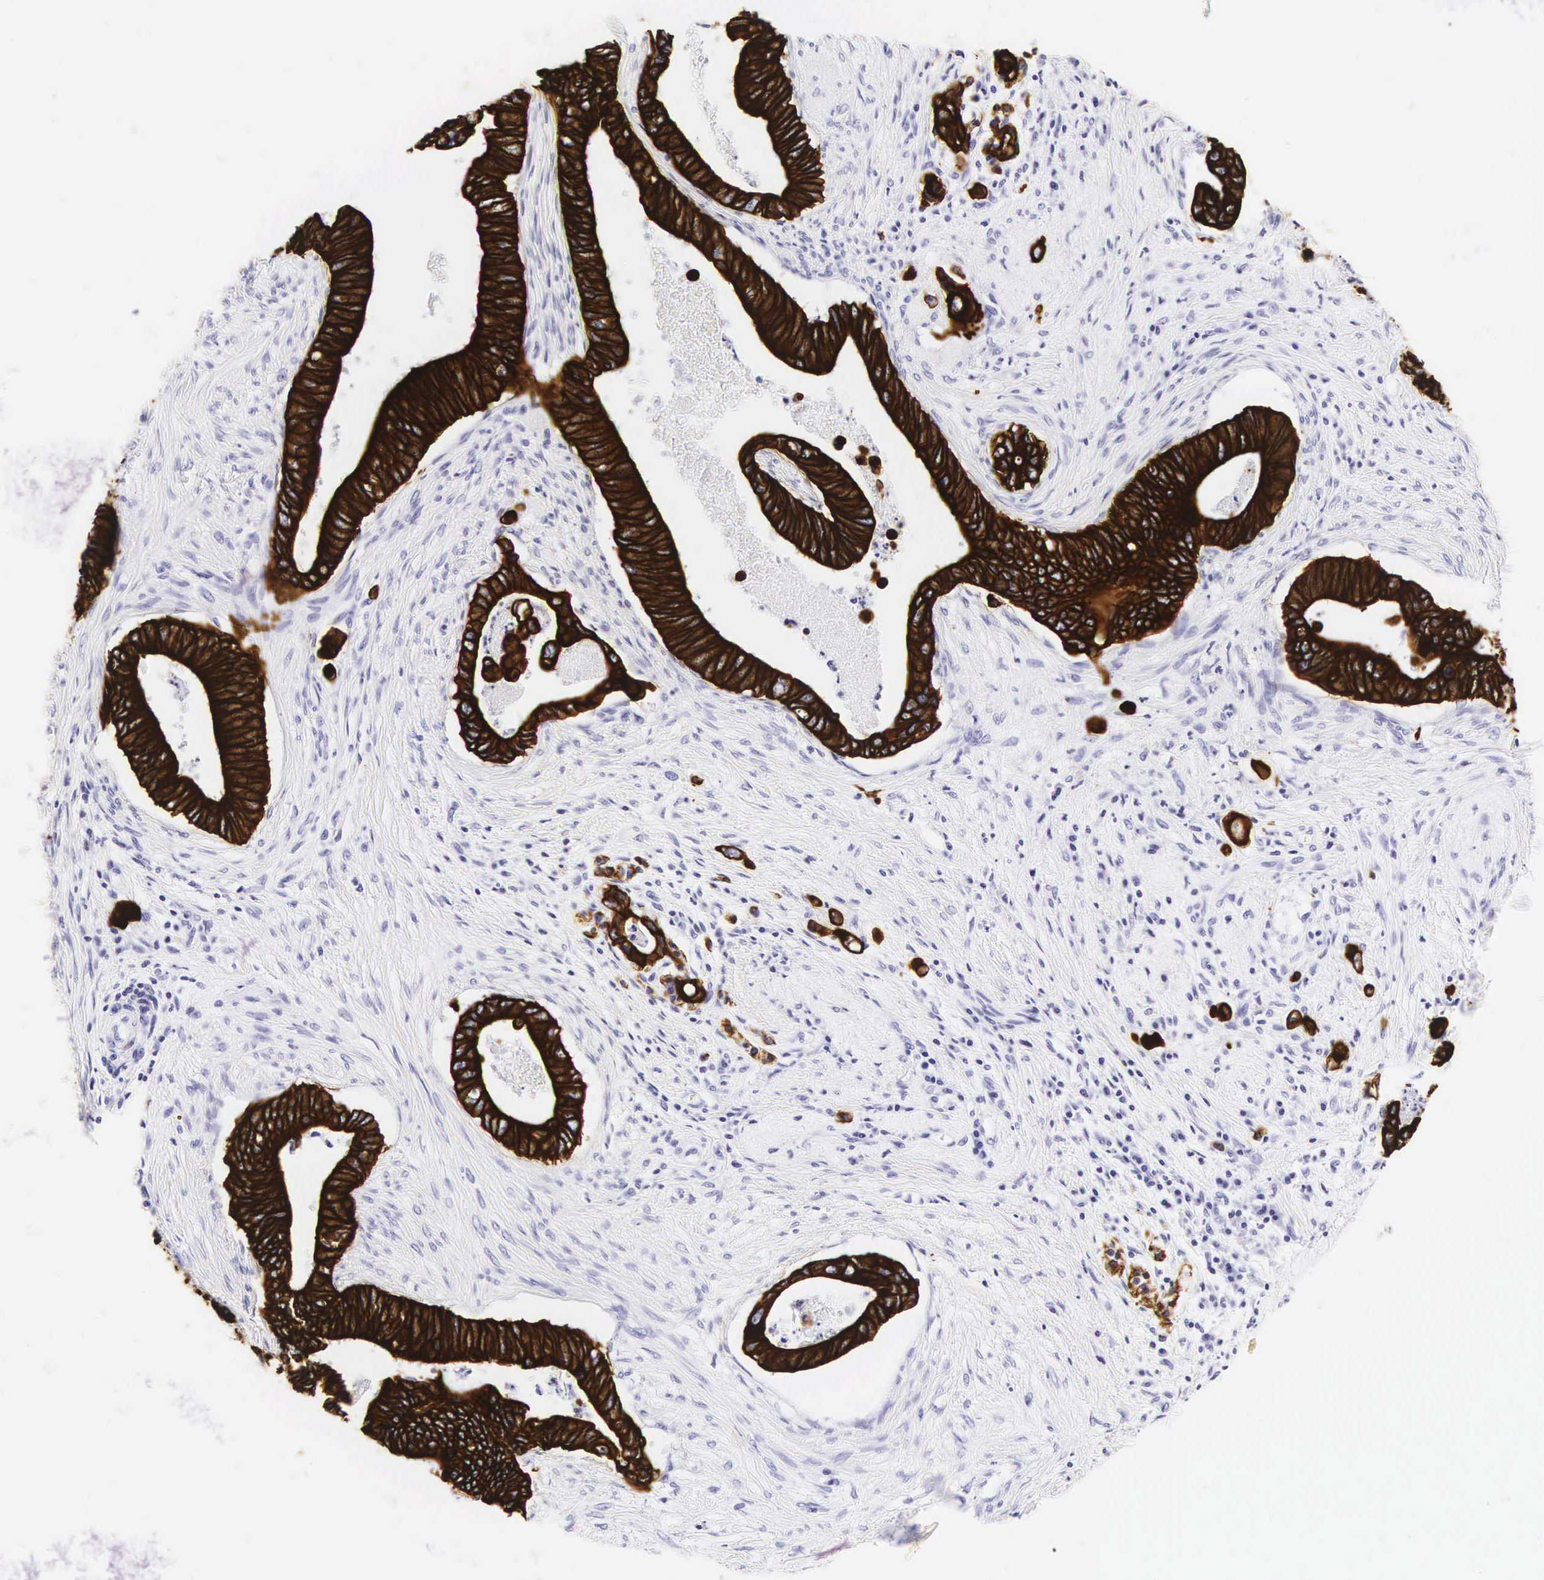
{"staining": {"intensity": "strong", "quantity": ">75%", "location": "cytoplasmic/membranous"}, "tissue": "pancreatic cancer", "cell_type": "Tumor cells", "image_type": "cancer", "snomed": [{"axis": "morphology", "description": "Adenocarcinoma, NOS"}, {"axis": "topography", "description": "Pancreas"}], "caption": "DAB immunohistochemical staining of human pancreatic cancer shows strong cytoplasmic/membranous protein staining in approximately >75% of tumor cells.", "gene": "KRT18", "patient": {"sex": "female", "age": 70}}